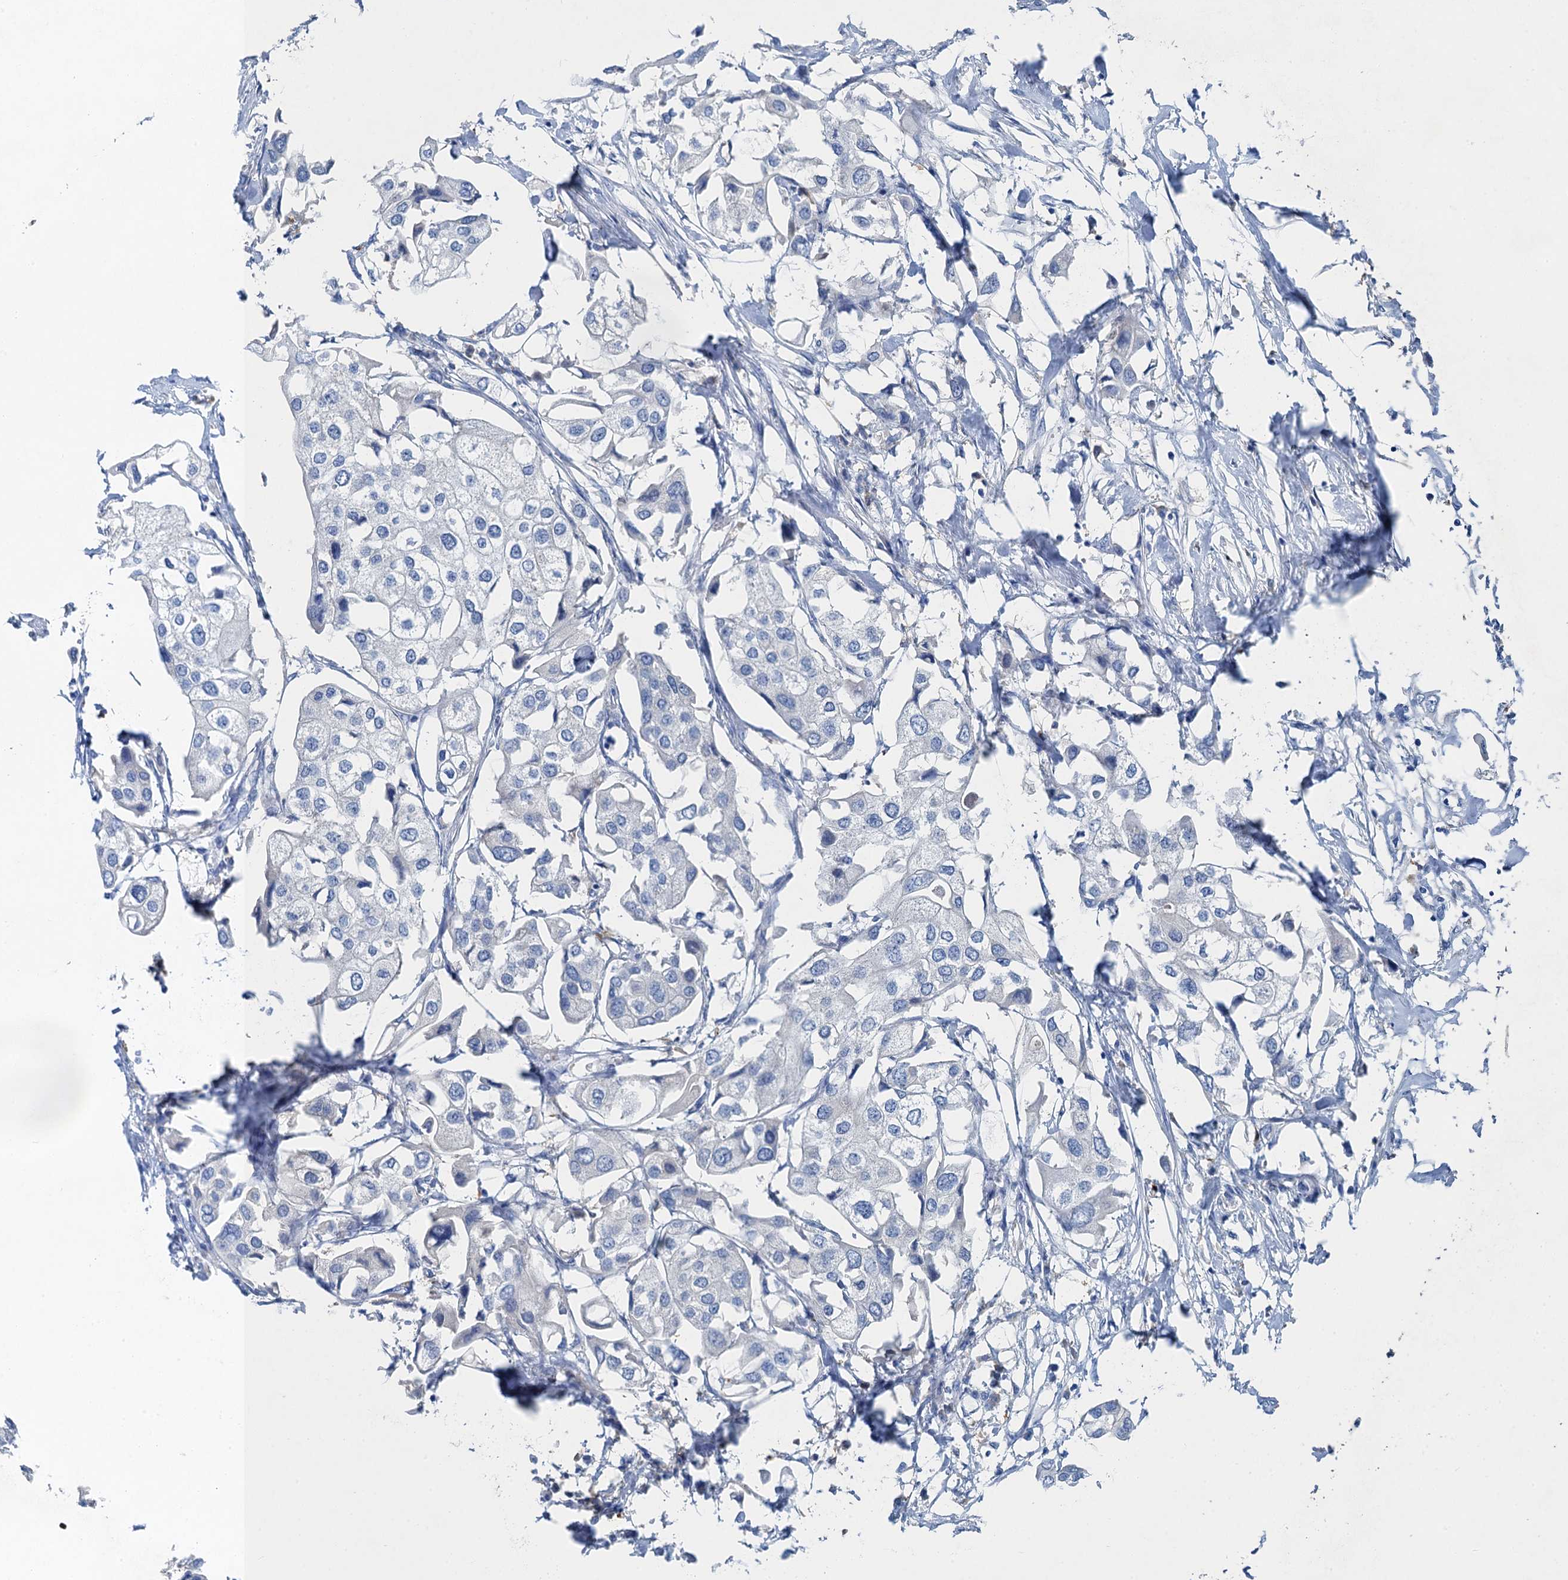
{"staining": {"intensity": "negative", "quantity": "none", "location": "none"}, "tissue": "urothelial cancer", "cell_type": "Tumor cells", "image_type": "cancer", "snomed": [{"axis": "morphology", "description": "Urothelial carcinoma, High grade"}, {"axis": "topography", "description": "Urinary bladder"}], "caption": "High power microscopy micrograph of an IHC image of high-grade urothelial carcinoma, revealing no significant staining in tumor cells.", "gene": "OTOA", "patient": {"sex": "male", "age": 64}}